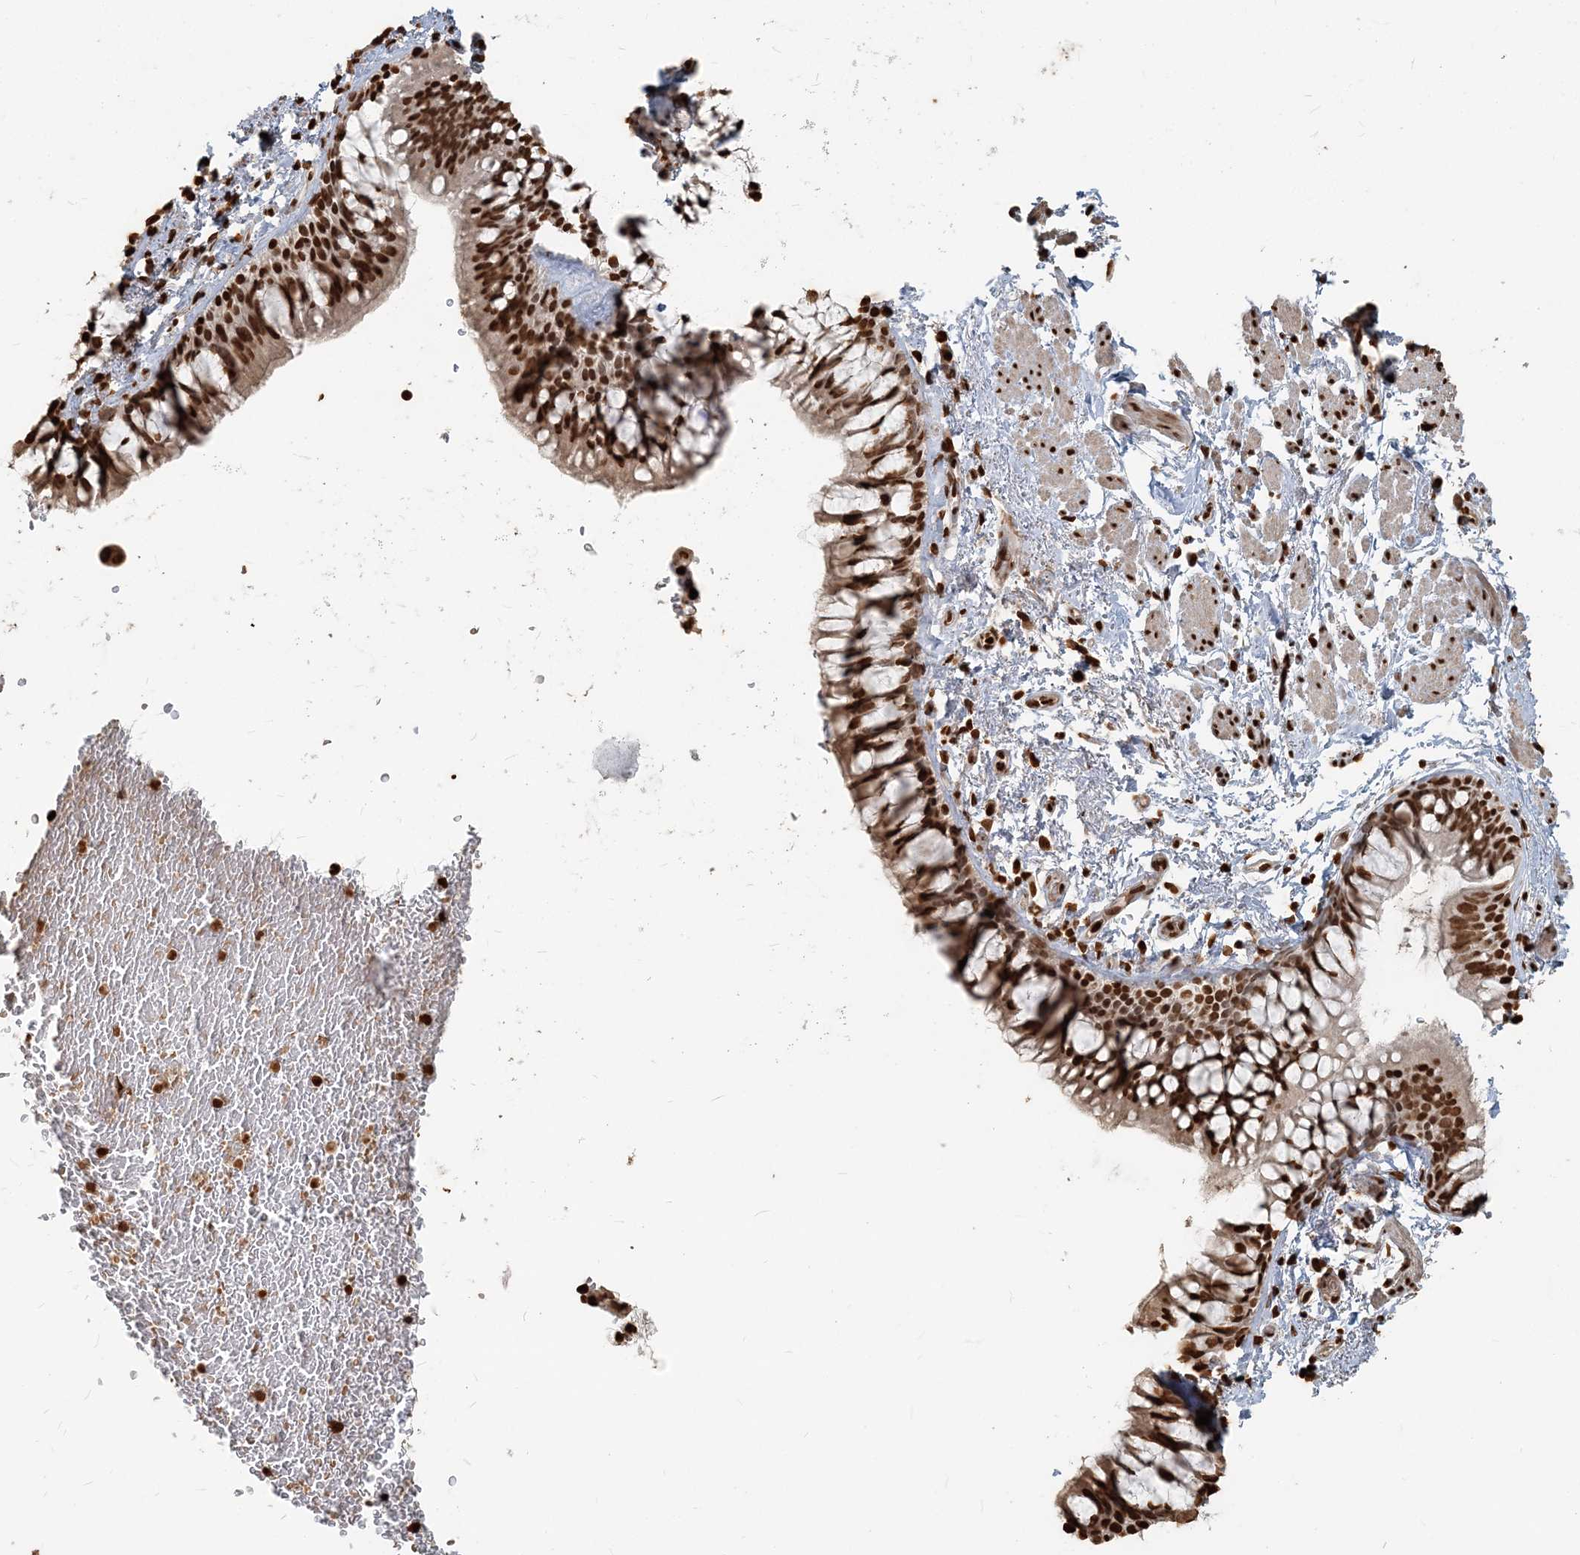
{"staining": {"intensity": "strong", "quantity": ">75%", "location": "nuclear"}, "tissue": "bronchus", "cell_type": "Respiratory epithelial cells", "image_type": "normal", "snomed": [{"axis": "morphology", "description": "Normal tissue, NOS"}, {"axis": "topography", "description": "Cartilage tissue"}, {"axis": "topography", "description": "Bronchus"}], "caption": "Immunohistochemistry (DAB) staining of benign human bronchus displays strong nuclear protein staining in approximately >75% of respiratory epithelial cells.", "gene": "H3", "patient": {"sex": "female", "age": 73}}